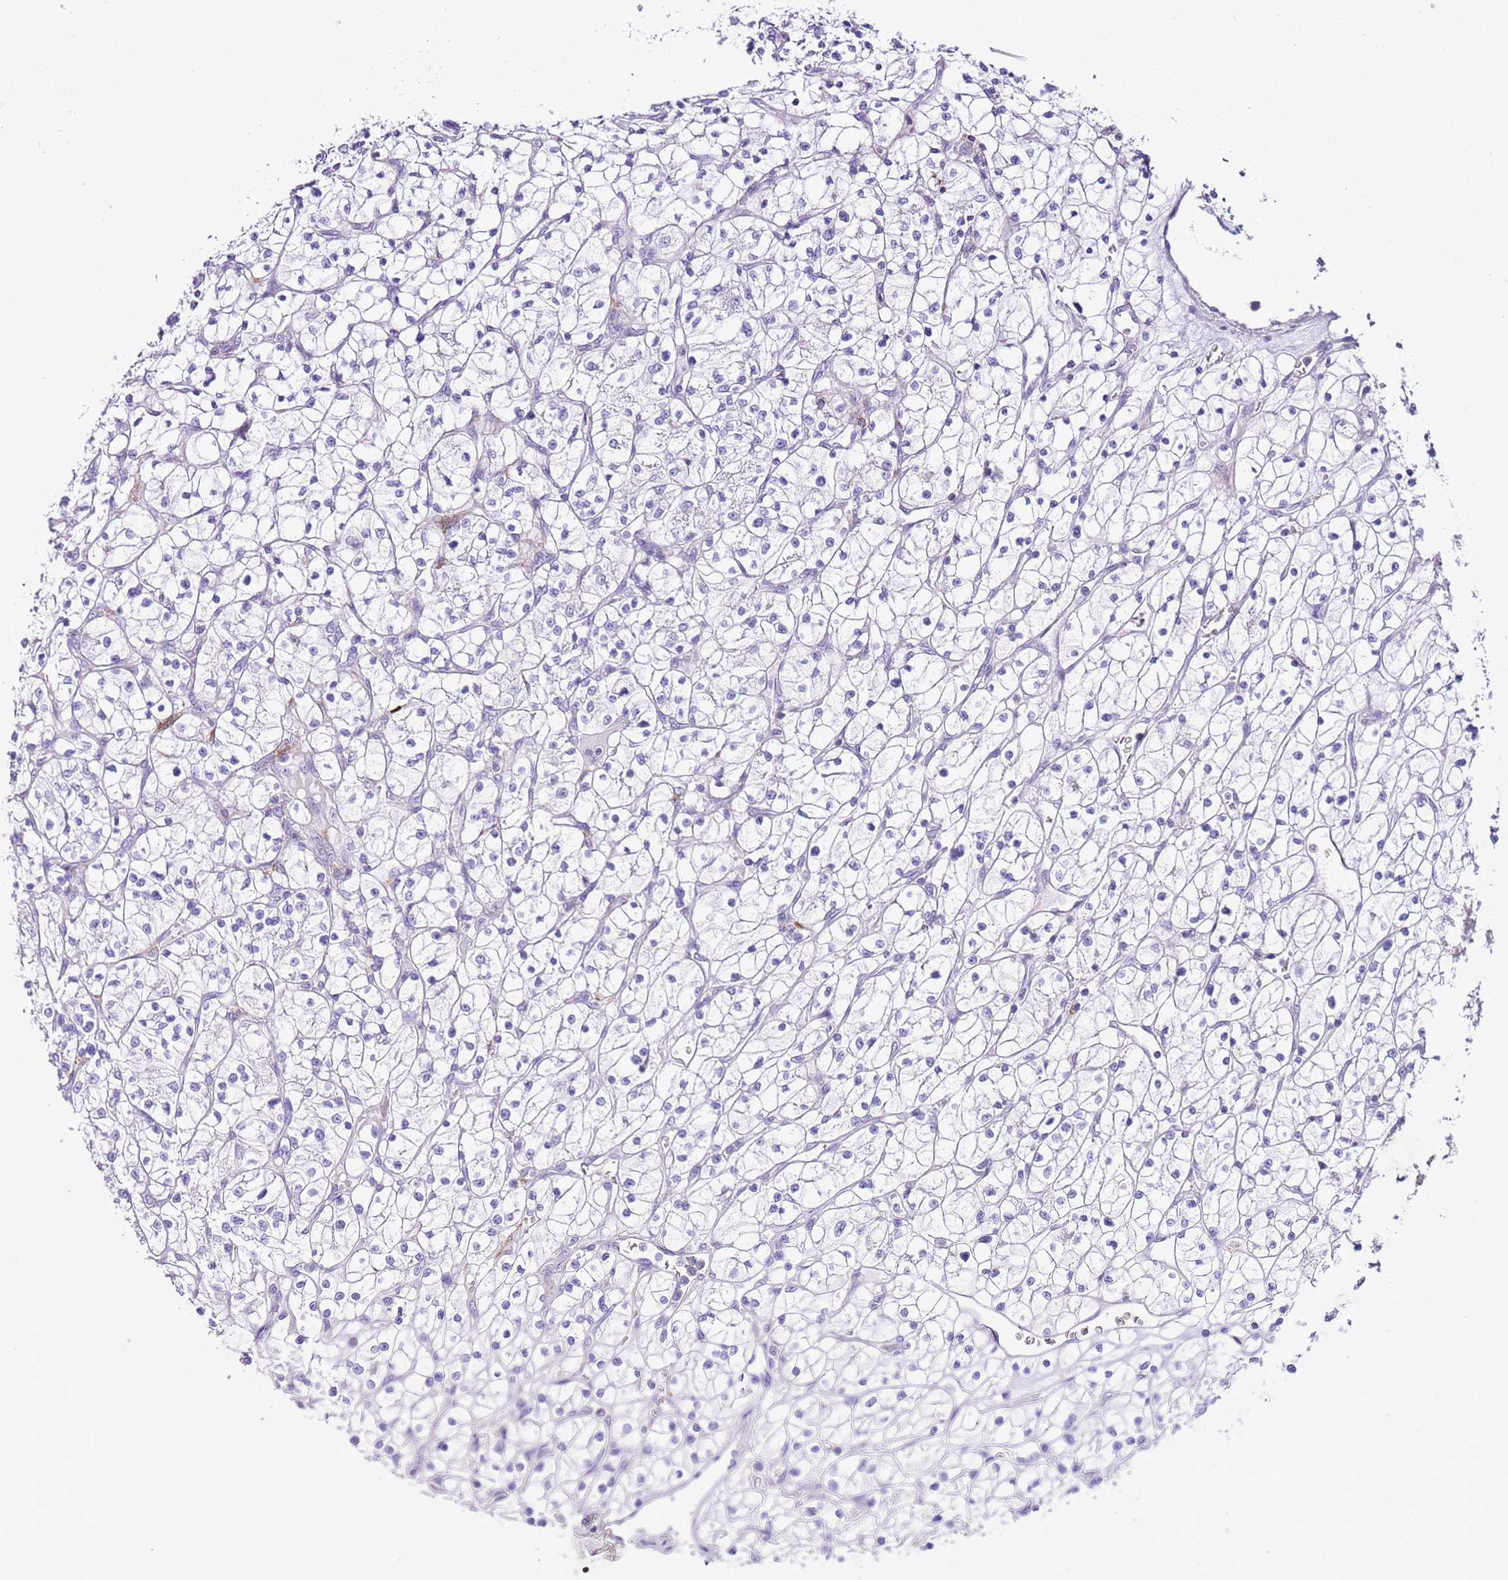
{"staining": {"intensity": "negative", "quantity": "none", "location": "none"}, "tissue": "renal cancer", "cell_type": "Tumor cells", "image_type": "cancer", "snomed": [{"axis": "morphology", "description": "Adenocarcinoma, NOS"}, {"axis": "topography", "description": "Kidney"}], "caption": "IHC image of renal adenocarcinoma stained for a protein (brown), which shows no positivity in tumor cells. The staining was performed using DAB (3,3'-diaminobenzidine) to visualize the protein expression in brown, while the nuclei were stained in blue with hematoxylin (Magnification: 20x).", "gene": "ALDH3A1", "patient": {"sex": "female", "age": 64}}